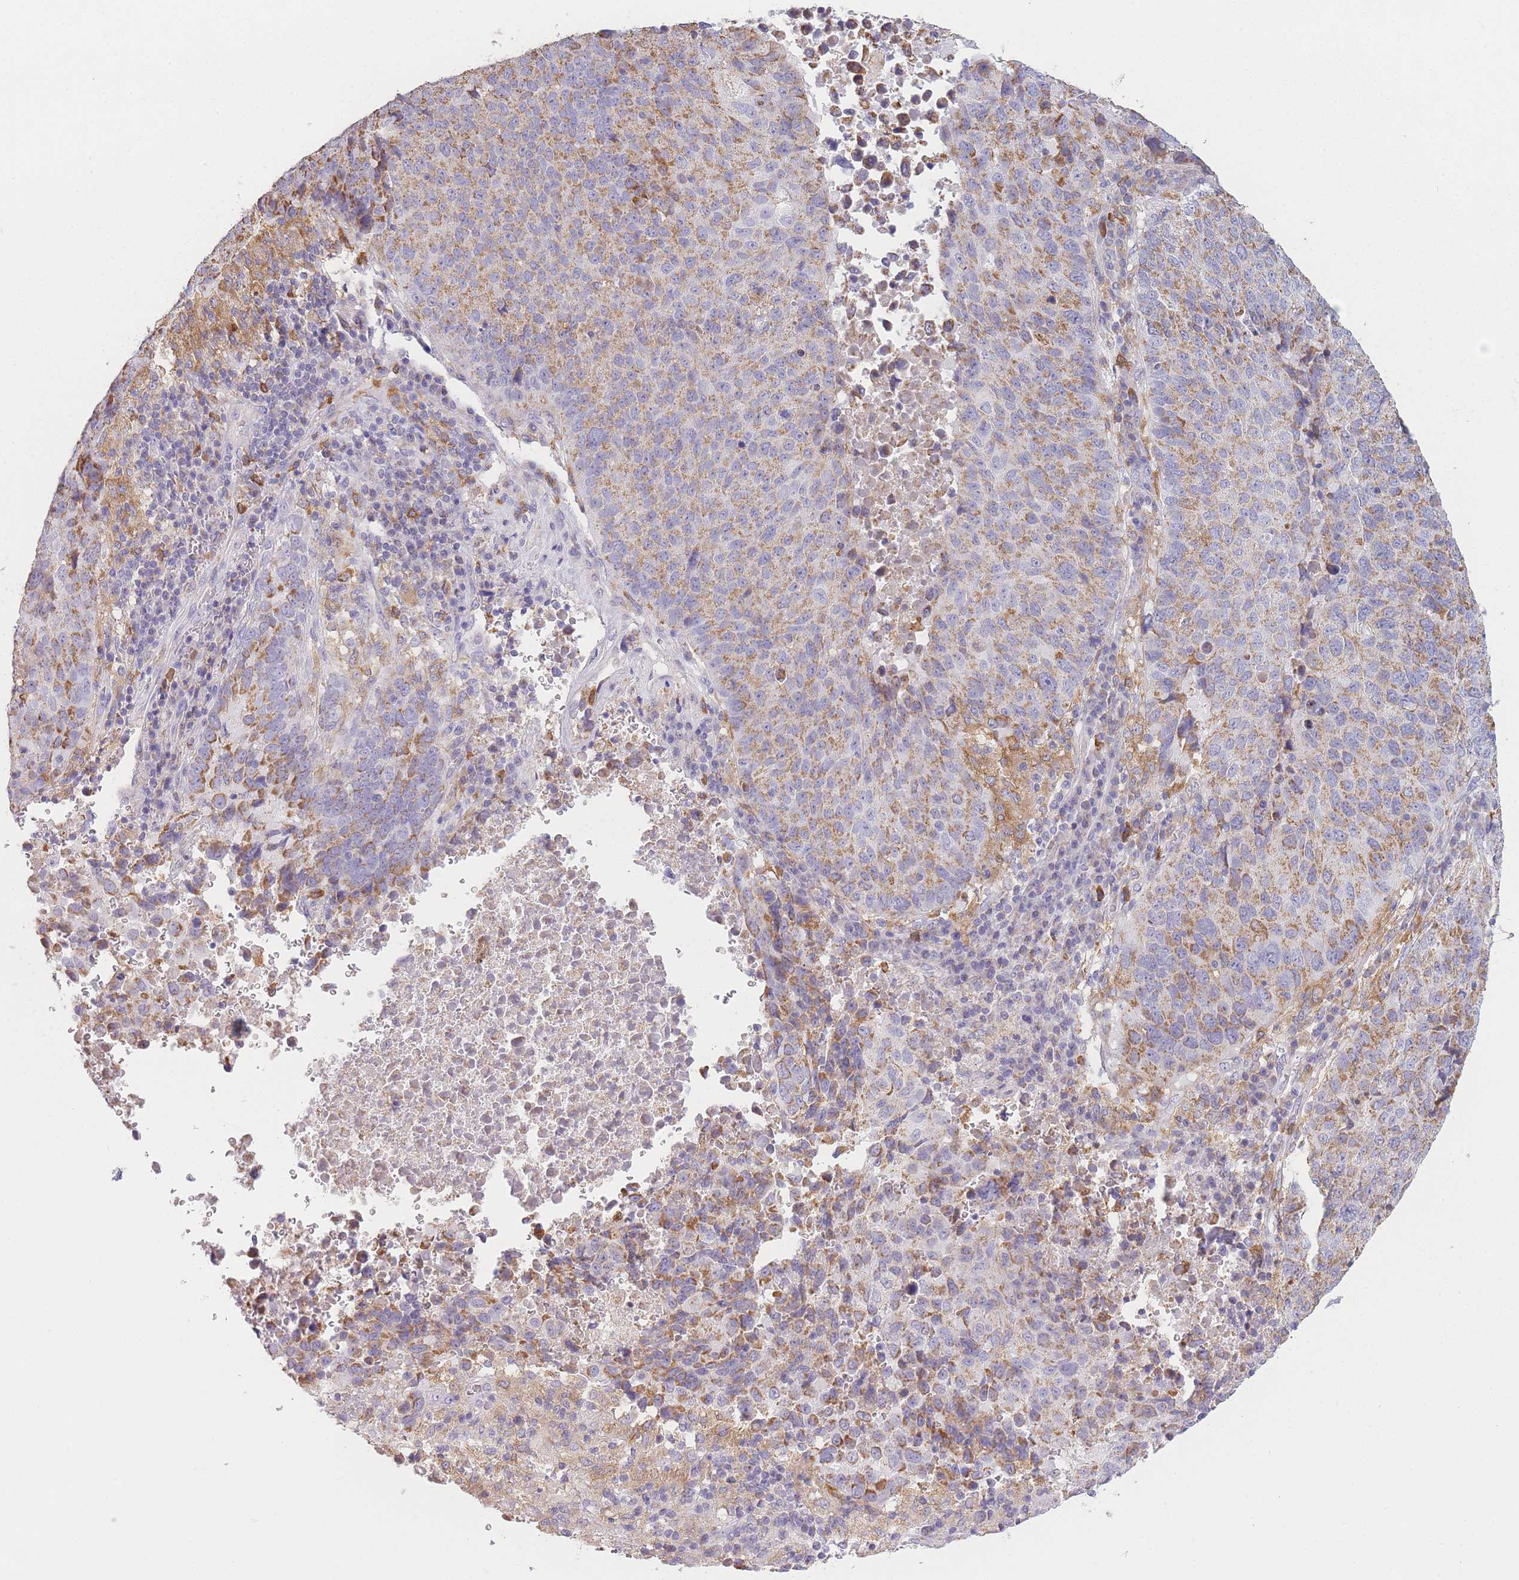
{"staining": {"intensity": "moderate", "quantity": ">75%", "location": "cytoplasmic/membranous"}, "tissue": "lung cancer", "cell_type": "Tumor cells", "image_type": "cancer", "snomed": [{"axis": "morphology", "description": "Squamous cell carcinoma, NOS"}, {"axis": "topography", "description": "Lung"}], "caption": "This is a photomicrograph of immunohistochemistry staining of lung cancer, which shows moderate staining in the cytoplasmic/membranous of tumor cells.", "gene": "PRAM1", "patient": {"sex": "male", "age": 73}}